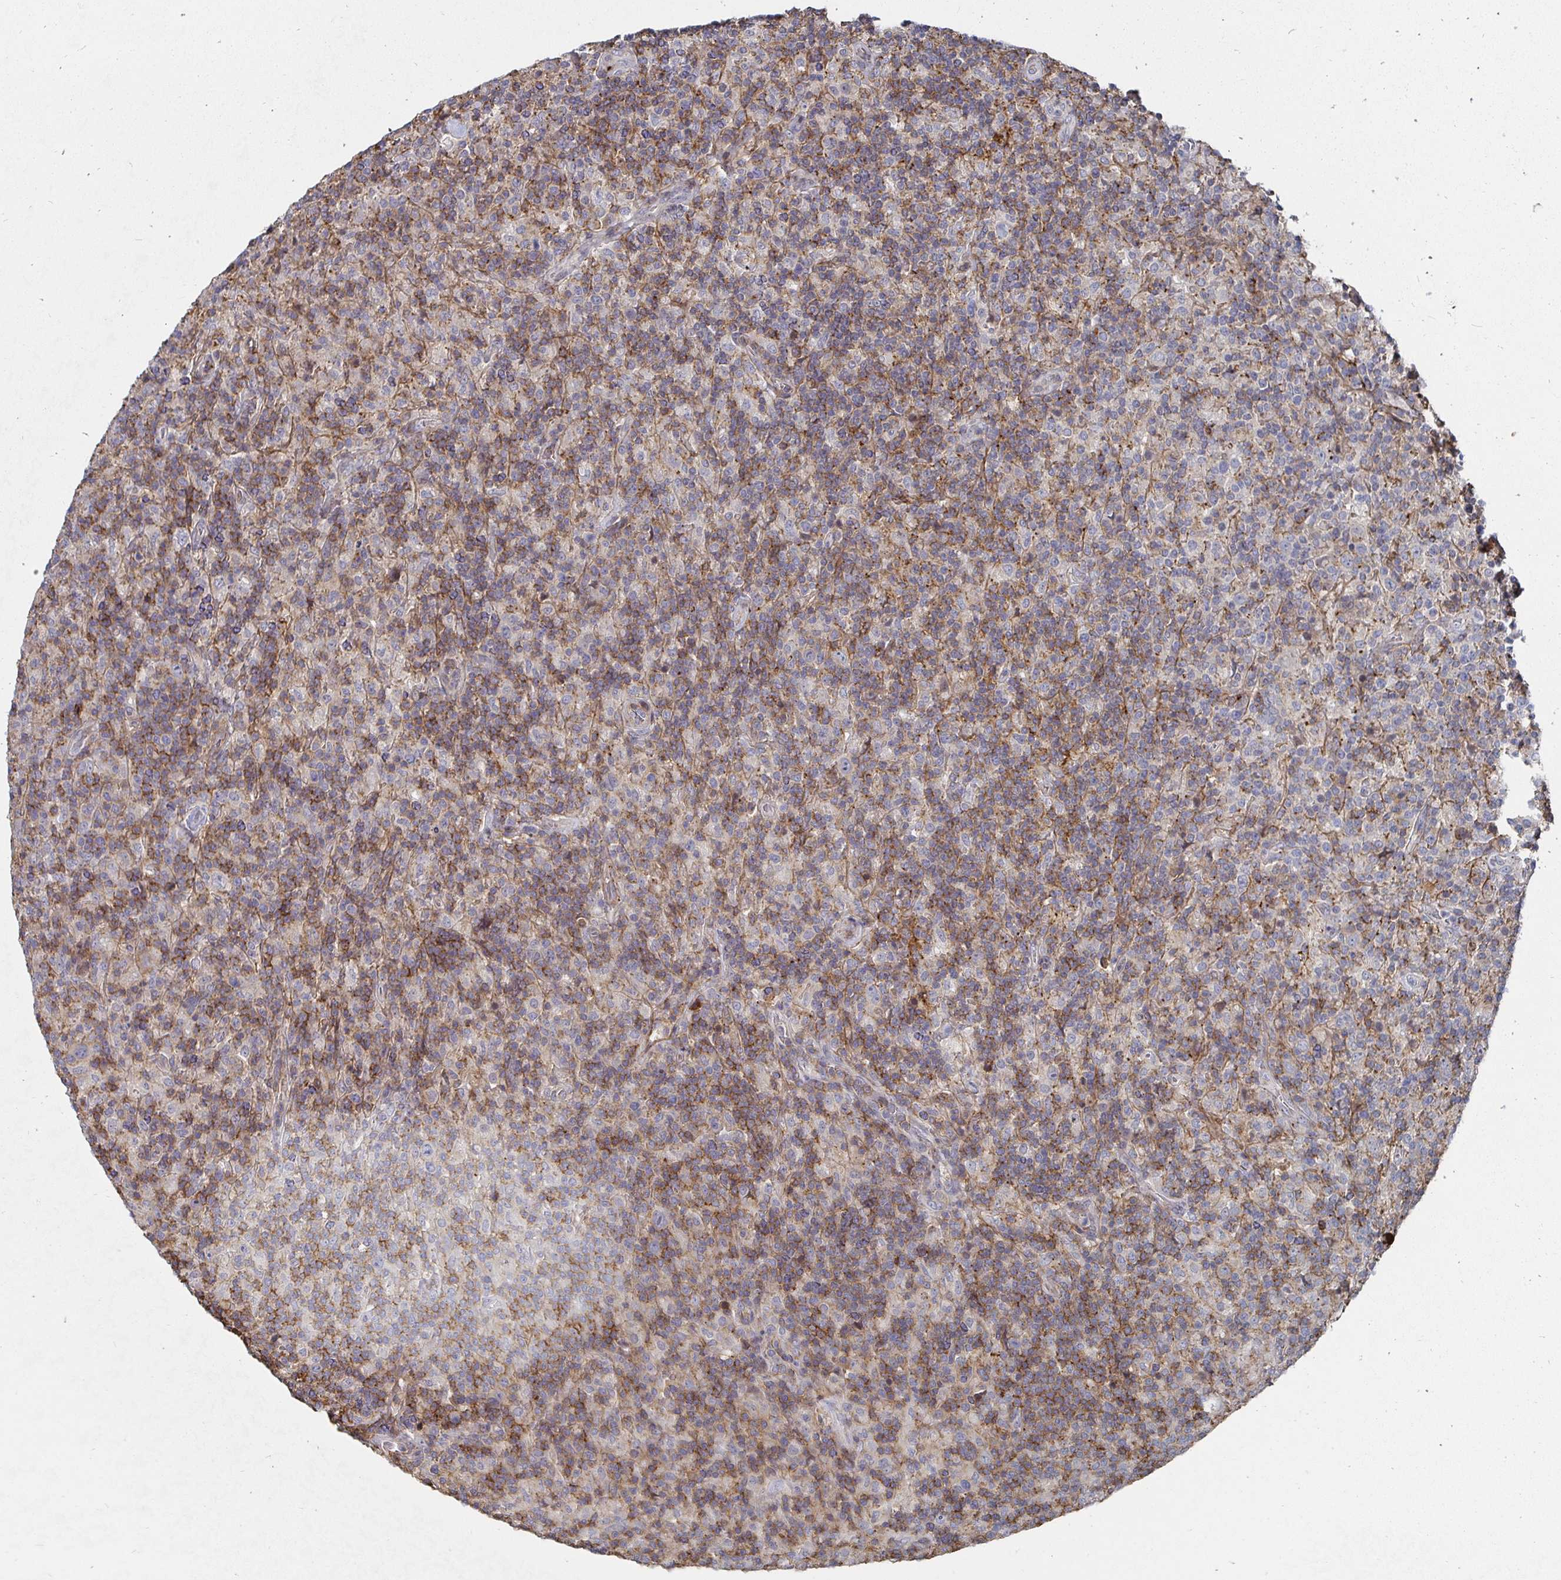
{"staining": {"intensity": "negative", "quantity": "none", "location": "none"}, "tissue": "lymphoma", "cell_type": "Tumor cells", "image_type": "cancer", "snomed": [{"axis": "morphology", "description": "Hodgkin's disease, NOS"}, {"axis": "topography", "description": "Lymph node"}], "caption": "This is an immunohistochemistry (IHC) histopathology image of lymphoma. There is no positivity in tumor cells.", "gene": "GJA4", "patient": {"sex": "male", "age": 70}}